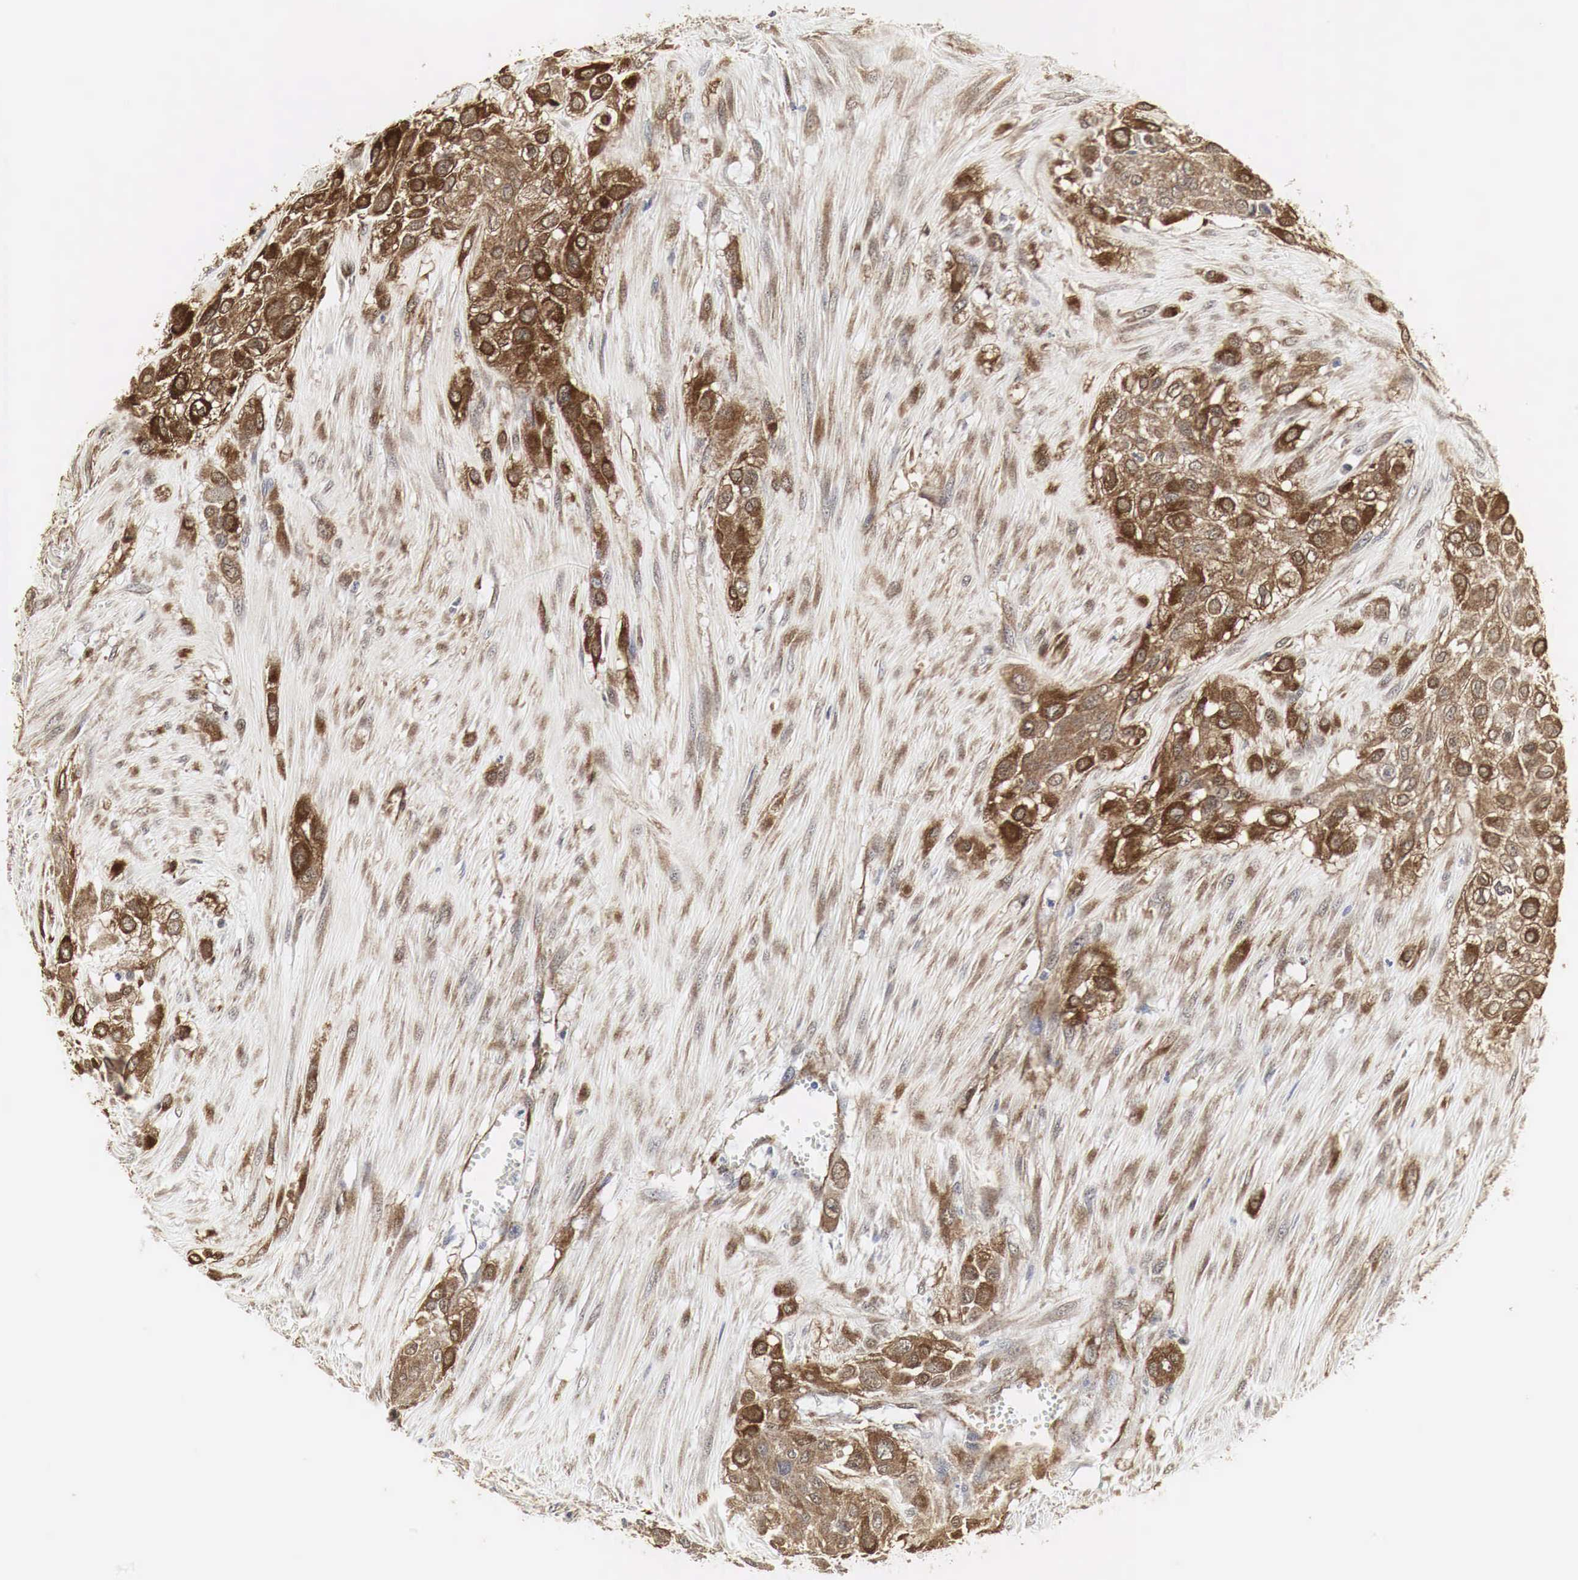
{"staining": {"intensity": "moderate", "quantity": ">75%", "location": "cytoplasmic/membranous,nuclear"}, "tissue": "urothelial cancer", "cell_type": "Tumor cells", "image_type": "cancer", "snomed": [{"axis": "morphology", "description": "Urothelial carcinoma, High grade"}, {"axis": "topography", "description": "Urinary bladder"}], "caption": "Brown immunohistochemical staining in high-grade urothelial carcinoma displays moderate cytoplasmic/membranous and nuclear expression in approximately >75% of tumor cells.", "gene": "SPIN1", "patient": {"sex": "male", "age": 57}}